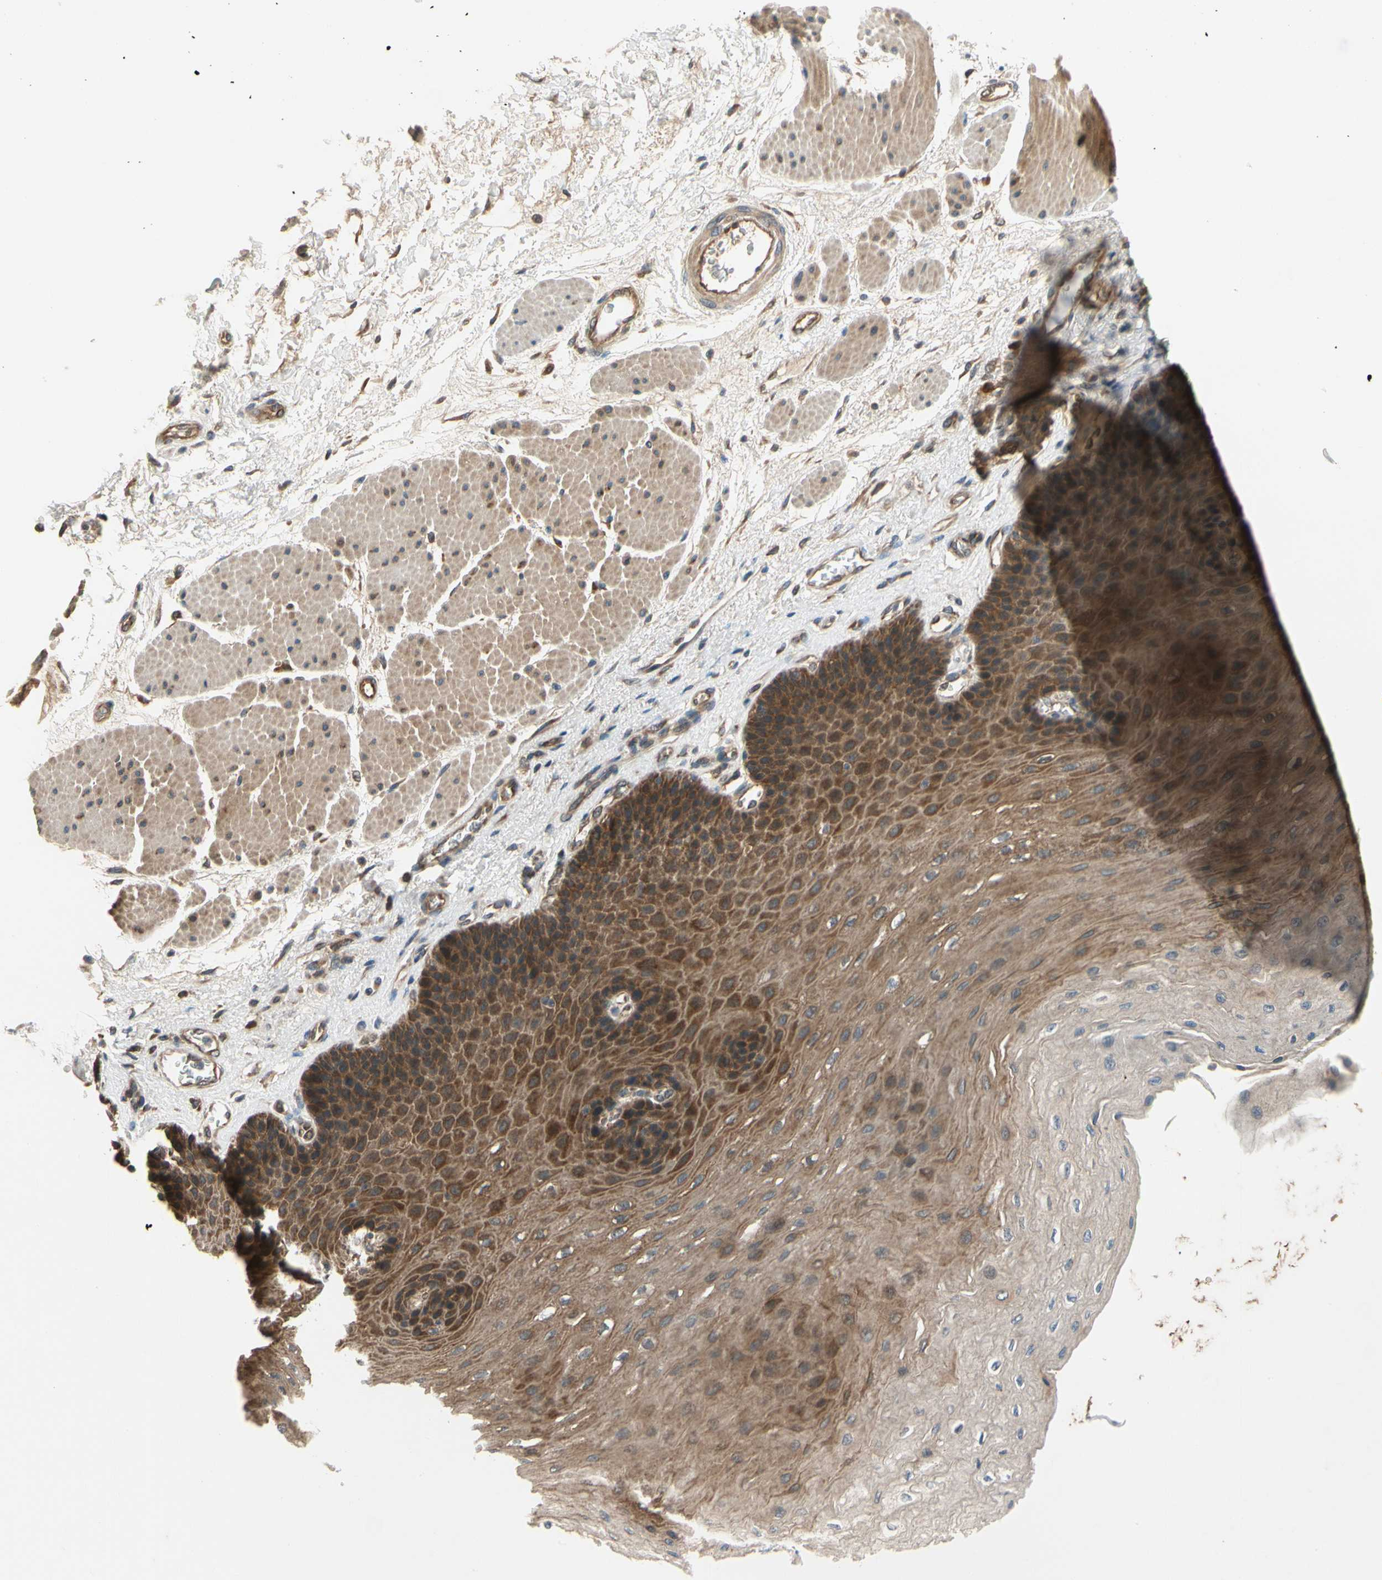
{"staining": {"intensity": "strong", "quantity": "25%-75%", "location": "cytoplasmic/membranous"}, "tissue": "esophagus", "cell_type": "Squamous epithelial cells", "image_type": "normal", "snomed": [{"axis": "morphology", "description": "Normal tissue, NOS"}, {"axis": "topography", "description": "Esophagus"}], "caption": "A high amount of strong cytoplasmic/membranous positivity is appreciated in about 25%-75% of squamous epithelial cells in unremarkable esophagus. (Stains: DAB in brown, nuclei in blue, Microscopy: brightfield microscopy at high magnification).", "gene": "TDRP", "patient": {"sex": "female", "age": 72}}